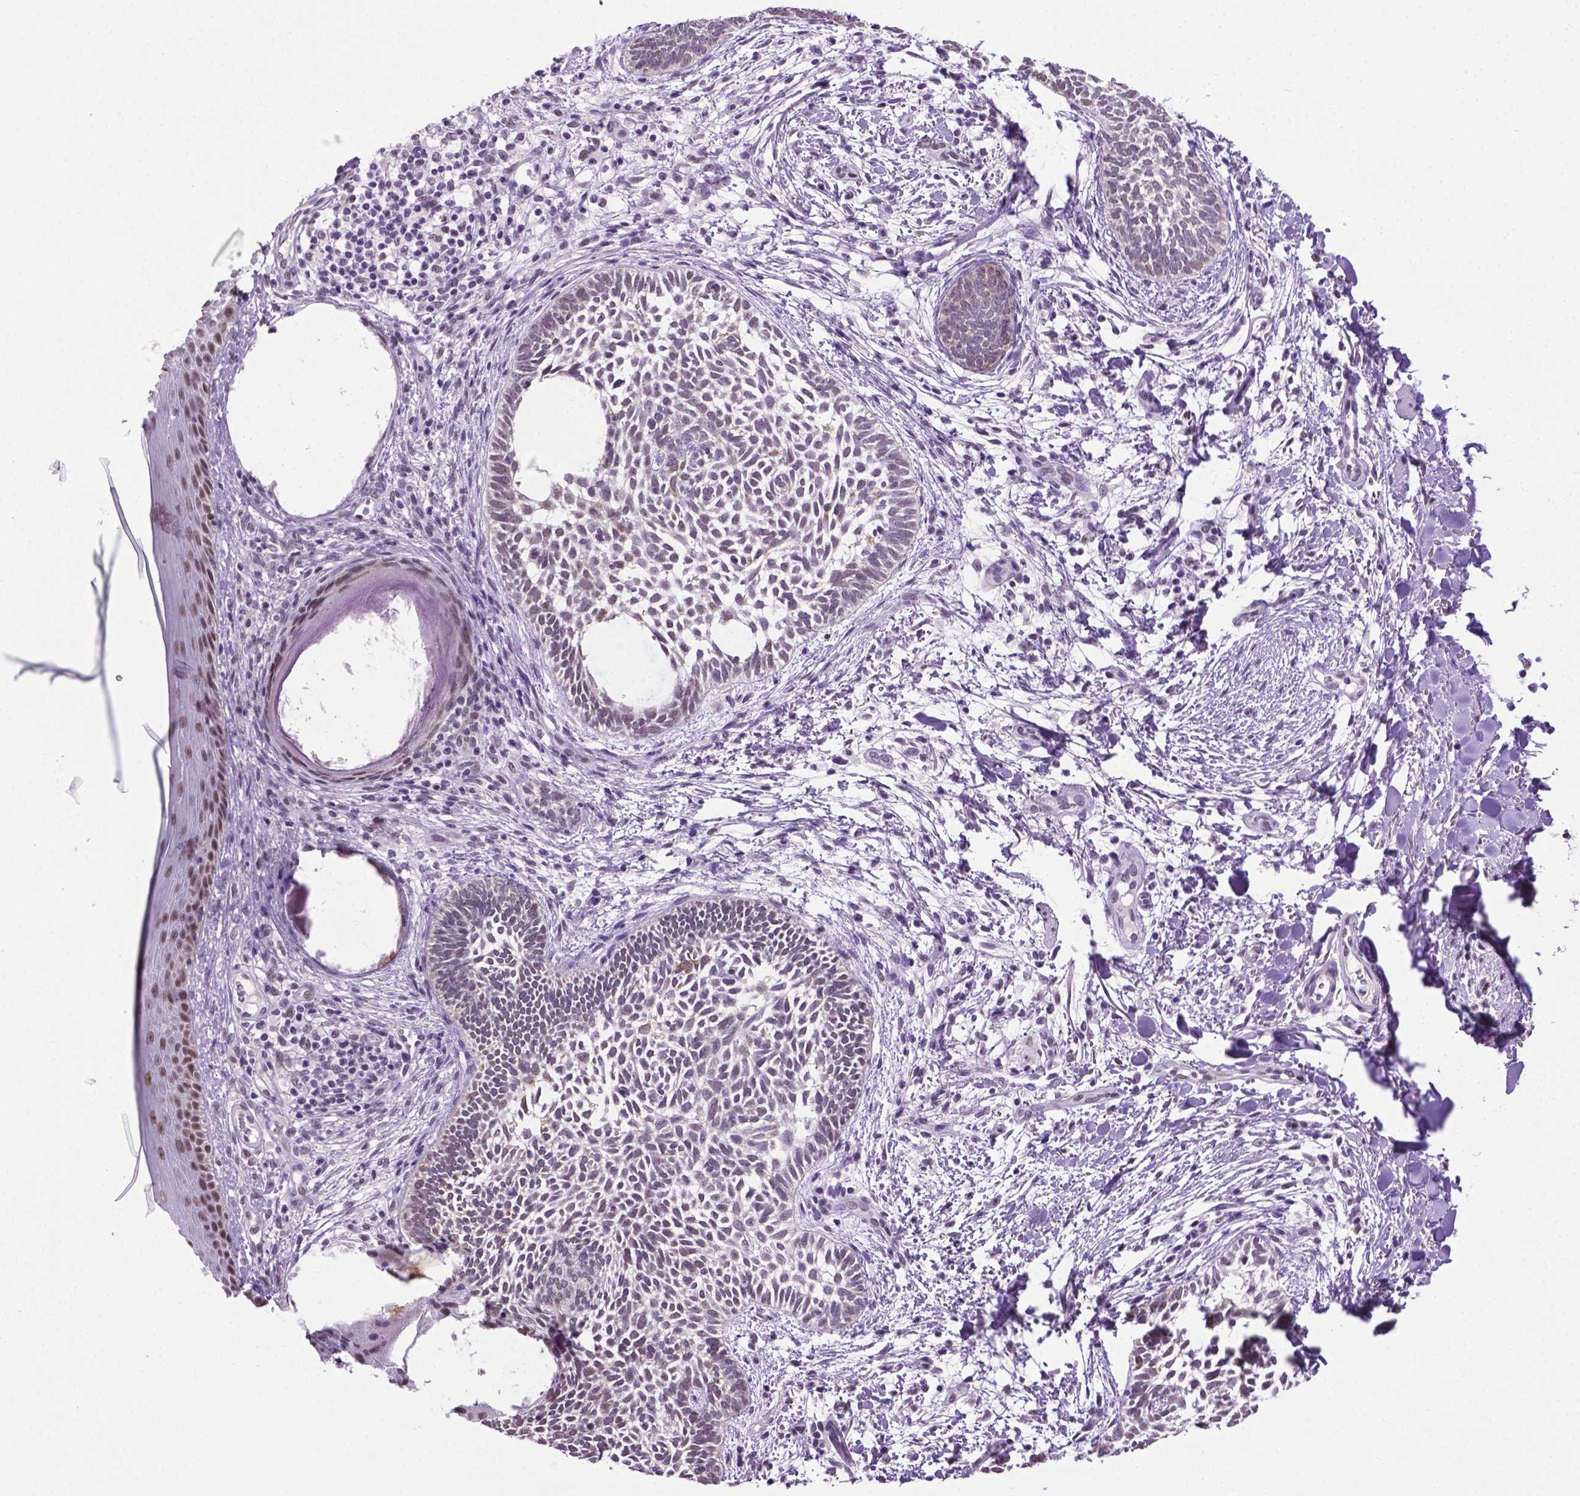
{"staining": {"intensity": "weak", "quantity": "<25%", "location": "nuclear"}, "tissue": "skin cancer", "cell_type": "Tumor cells", "image_type": "cancer", "snomed": [{"axis": "morphology", "description": "Normal tissue, NOS"}, {"axis": "morphology", "description": "Basal cell carcinoma"}, {"axis": "topography", "description": "Skin"}], "caption": "A histopathology image of skin cancer (basal cell carcinoma) stained for a protein exhibits no brown staining in tumor cells. (DAB (3,3'-diaminobenzidine) immunohistochemistry visualized using brightfield microscopy, high magnification).", "gene": "ABI2", "patient": {"sex": "male", "age": 46}}